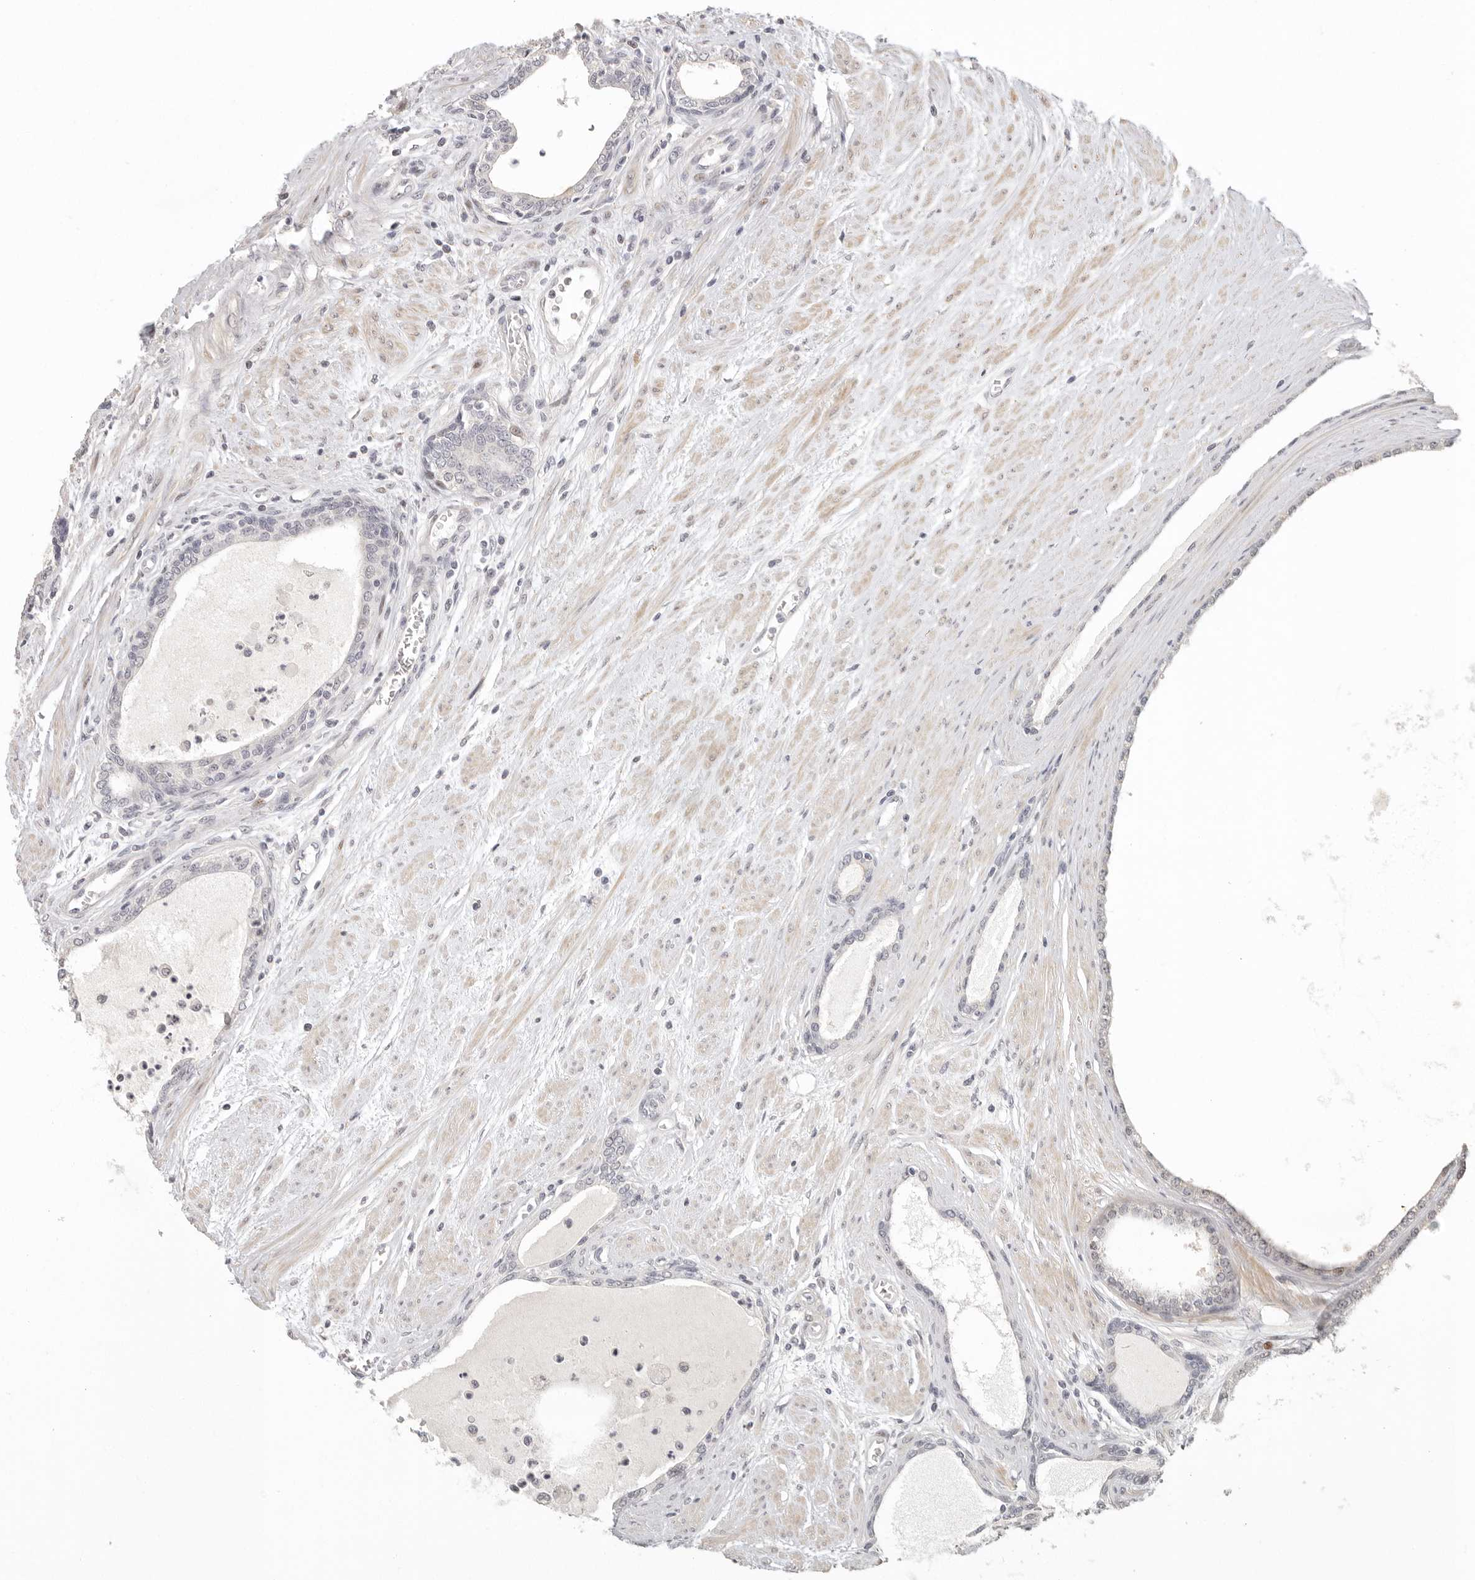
{"staining": {"intensity": "weak", "quantity": "<25%", "location": "nuclear"}, "tissue": "prostate cancer", "cell_type": "Tumor cells", "image_type": "cancer", "snomed": [{"axis": "morphology", "description": "Adenocarcinoma, Low grade"}, {"axis": "topography", "description": "Prostate"}], "caption": "Prostate cancer (low-grade adenocarcinoma) stained for a protein using immunohistochemistry (IHC) reveals no expression tumor cells.", "gene": "GPBP1L1", "patient": {"sex": "male", "age": 60}}